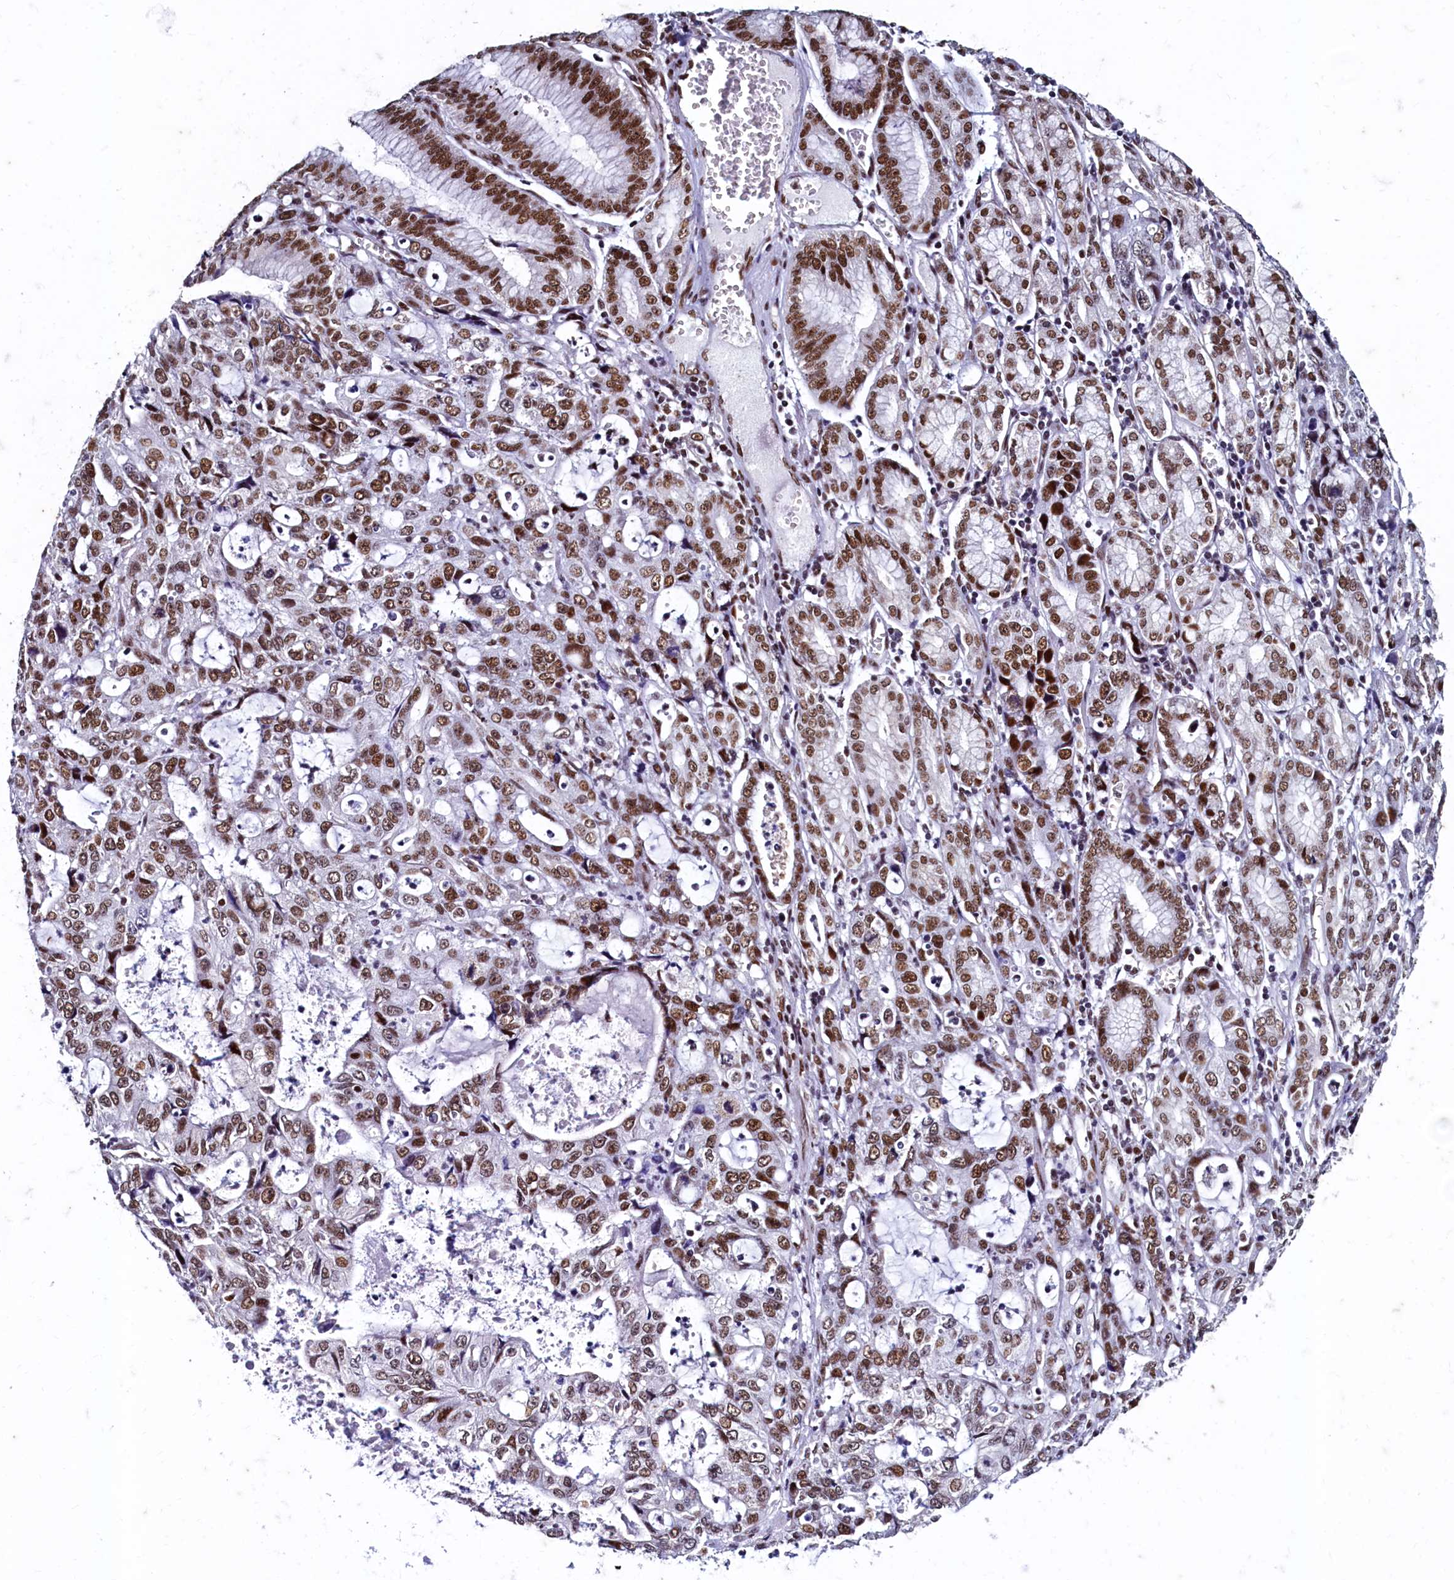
{"staining": {"intensity": "moderate", "quantity": ">75%", "location": "nuclear"}, "tissue": "stomach cancer", "cell_type": "Tumor cells", "image_type": "cancer", "snomed": [{"axis": "morphology", "description": "Adenocarcinoma, NOS"}, {"axis": "topography", "description": "Stomach, lower"}], "caption": "Immunohistochemistry (IHC) histopathology image of neoplastic tissue: stomach cancer stained using IHC demonstrates medium levels of moderate protein expression localized specifically in the nuclear of tumor cells, appearing as a nuclear brown color.", "gene": "CPSF7", "patient": {"sex": "female", "age": 43}}